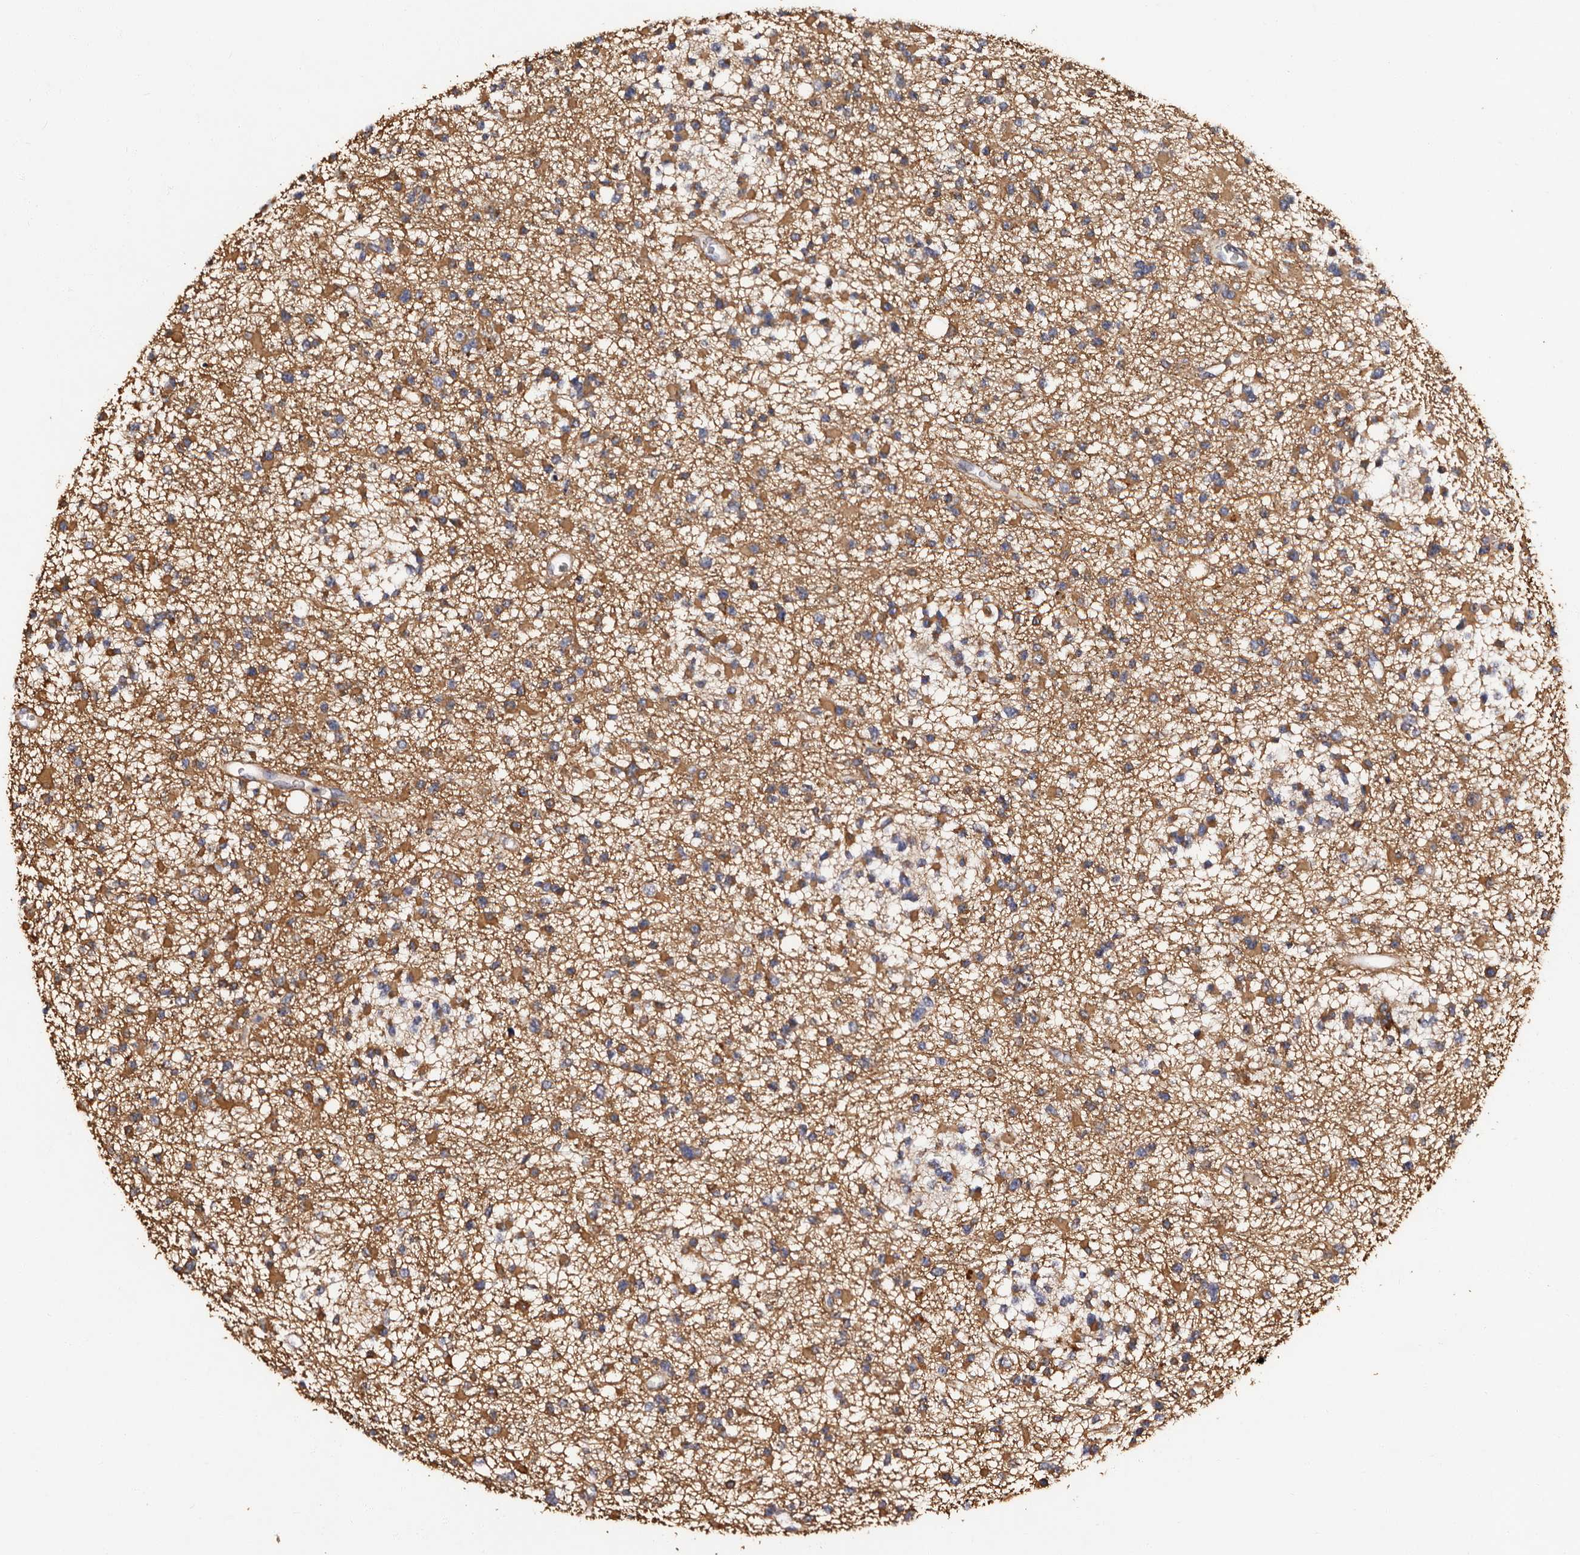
{"staining": {"intensity": "moderate", "quantity": ">75%", "location": "cytoplasmic/membranous"}, "tissue": "glioma", "cell_type": "Tumor cells", "image_type": "cancer", "snomed": [{"axis": "morphology", "description": "Glioma, malignant, Low grade"}, {"axis": "topography", "description": "Brain"}], "caption": "Moderate cytoplasmic/membranous positivity for a protein is appreciated in approximately >75% of tumor cells of low-grade glioma (malignant) using immunohistochemistry.", "gene": "ADCK5", "patient": {"sex": "female", "age": 22}}